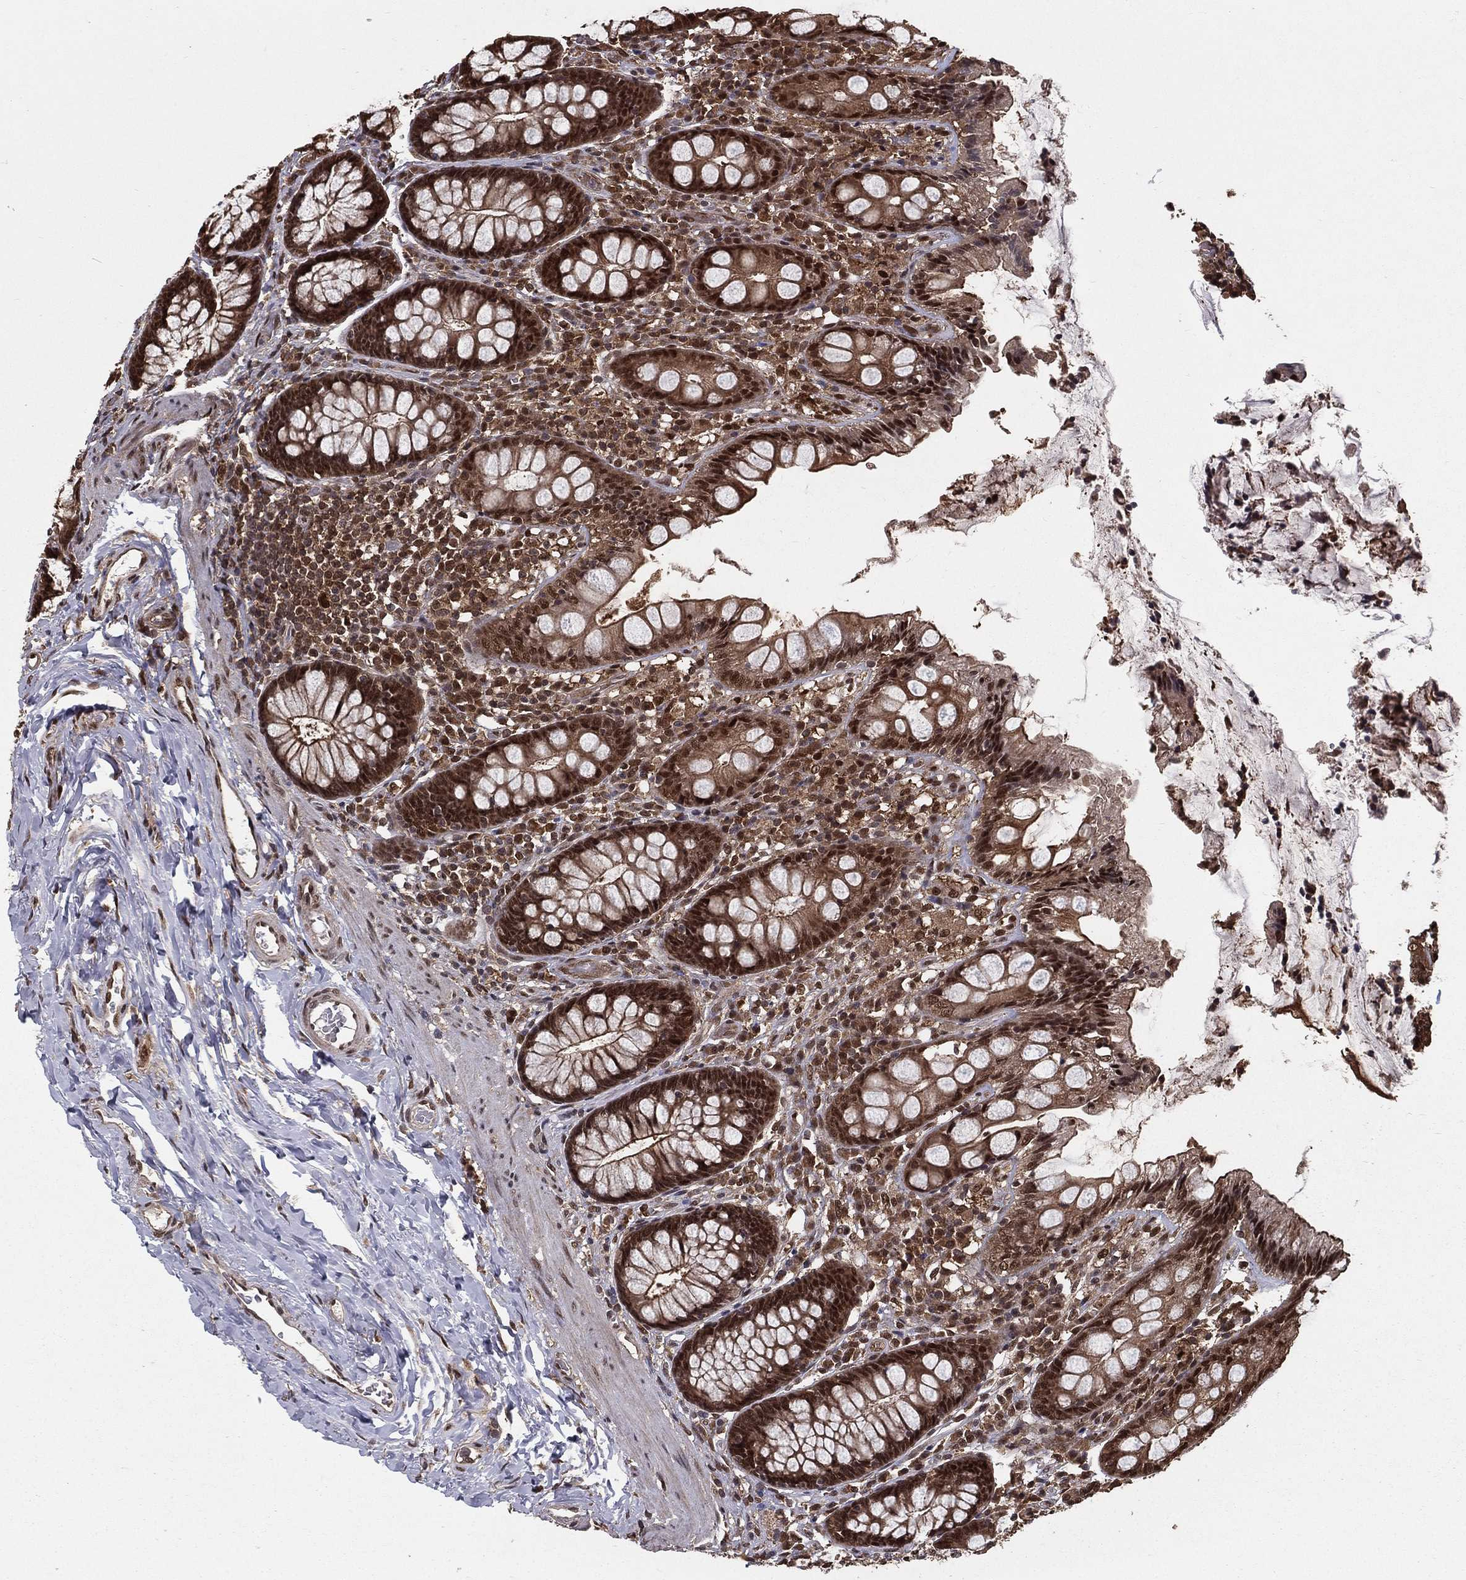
{"staining": {"intensity": "moderate", "quantity": "25%-75%", "location": "cytoplasmic/membranous,nuclear"}, "tissue": "colon", "cell_type": "Endothelial cells", "image_type": "normal", "snomed": [{"axis": "morphology", "description": "Normal tissue, NOS"}, {"axis": "topography", "description": "Colon"}], "caption": "Immunohistochemical staining of unremarkable colon shows 25%-75% levels of moderate cytoplasmic/membranous,nuclear protein positivity in approximately 25%-75% of endothelial cells. (brown staining indicates protein expression, while blue staining denotes nuclei).", "gene": "CARM1", "patient": {"sex": "female", "age": 86}}